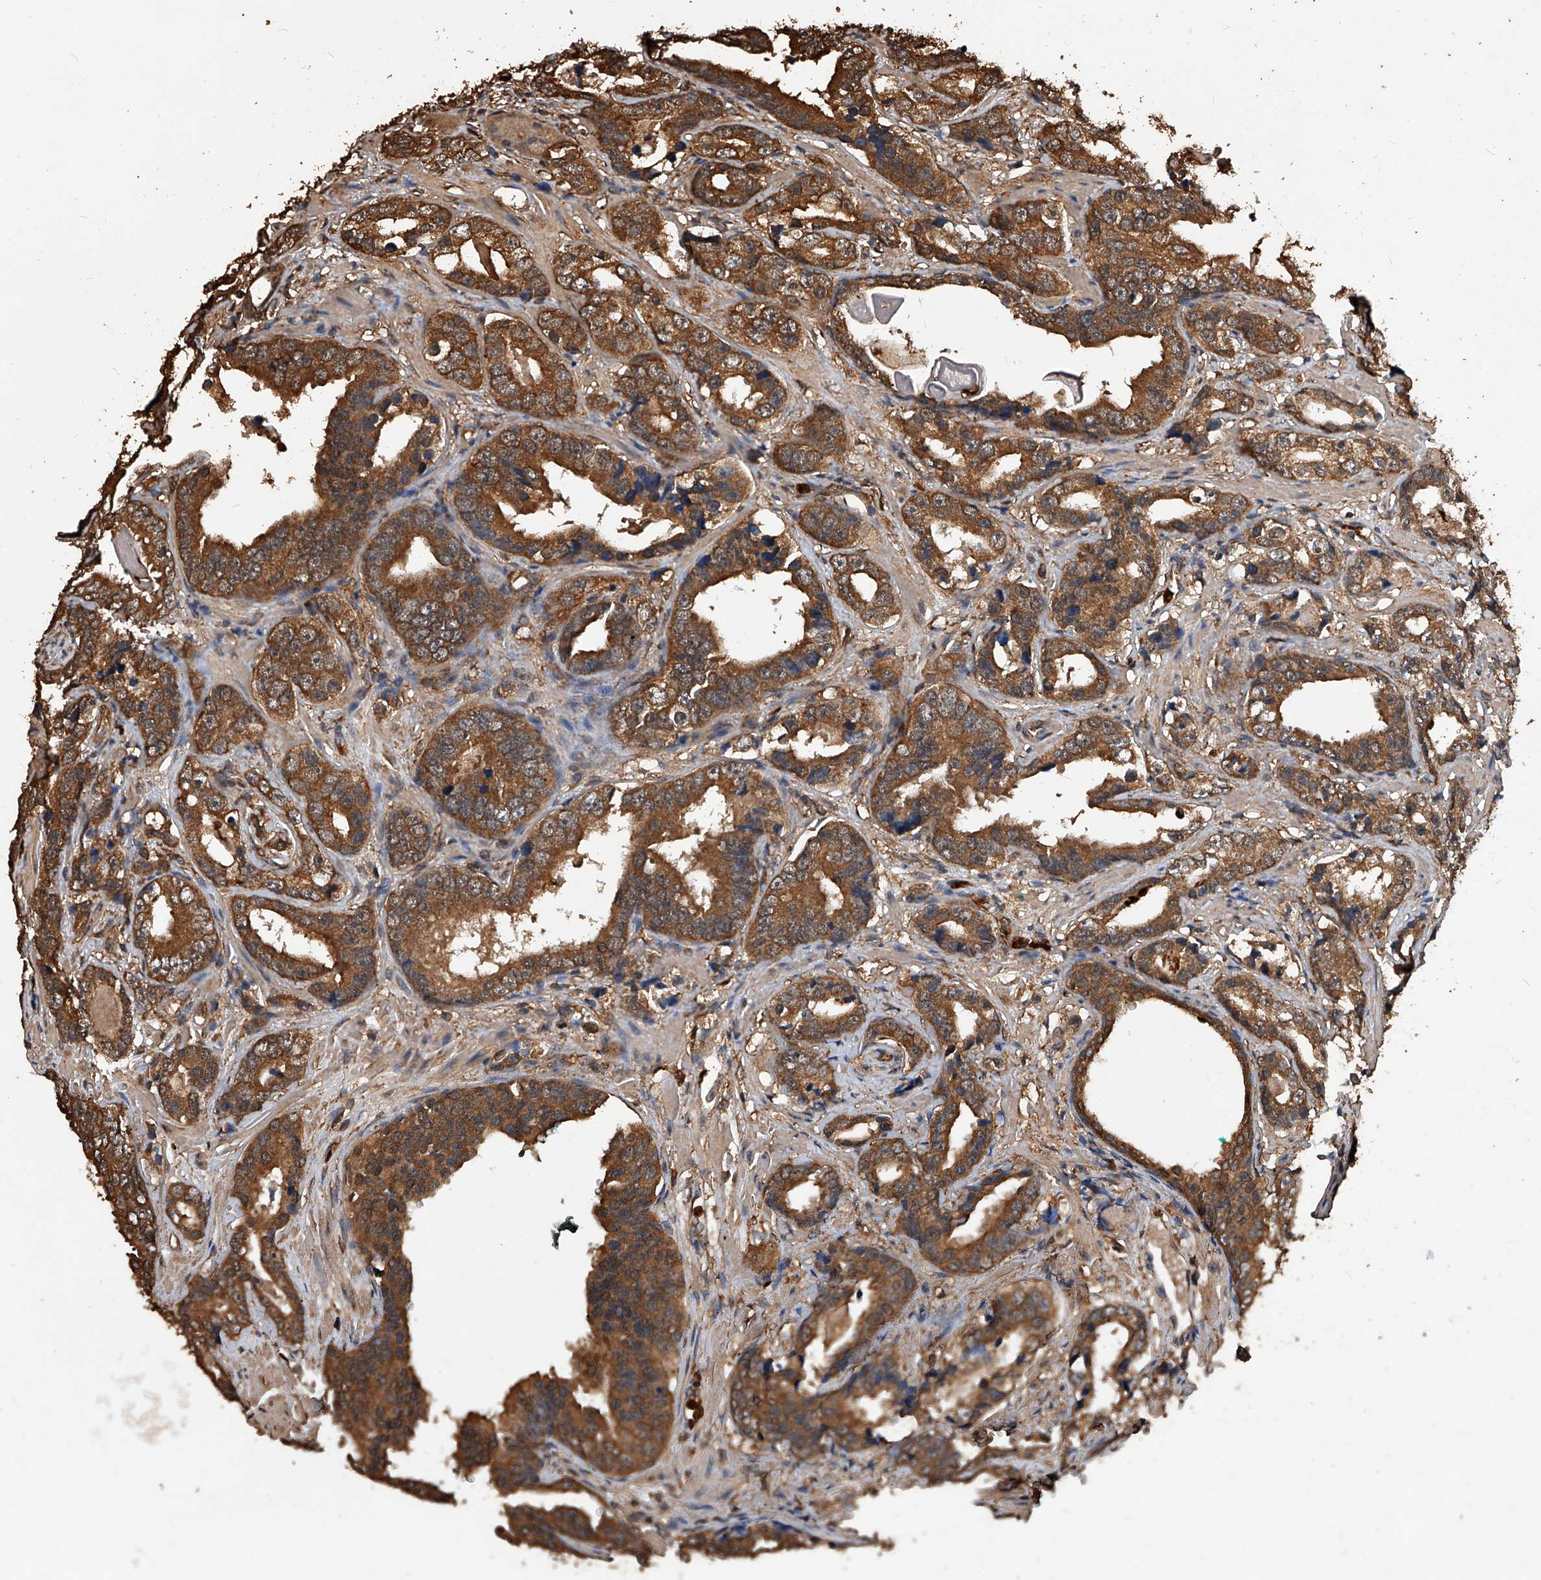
{"staining": {"intensity": "strong", "quantity": ">75%", "location": "cytoplasmic/membranous"}, "tissue": "prostate cancer", "cell_type": "Tumor cells", "image_type": "cancer", "snomed": [{"axis": "morphology", "description": "Adenocarcinoma, High grade"}, {"axis": "topography", "description": "Prostate"}], "caption": "Strong cytoplasmic/membranous staining is identified in about >75% of tumor cells in prostate high-grade adenocarcinoma.", "gene": "UCP2", "patient": {"sex": "male", "age": 62}}